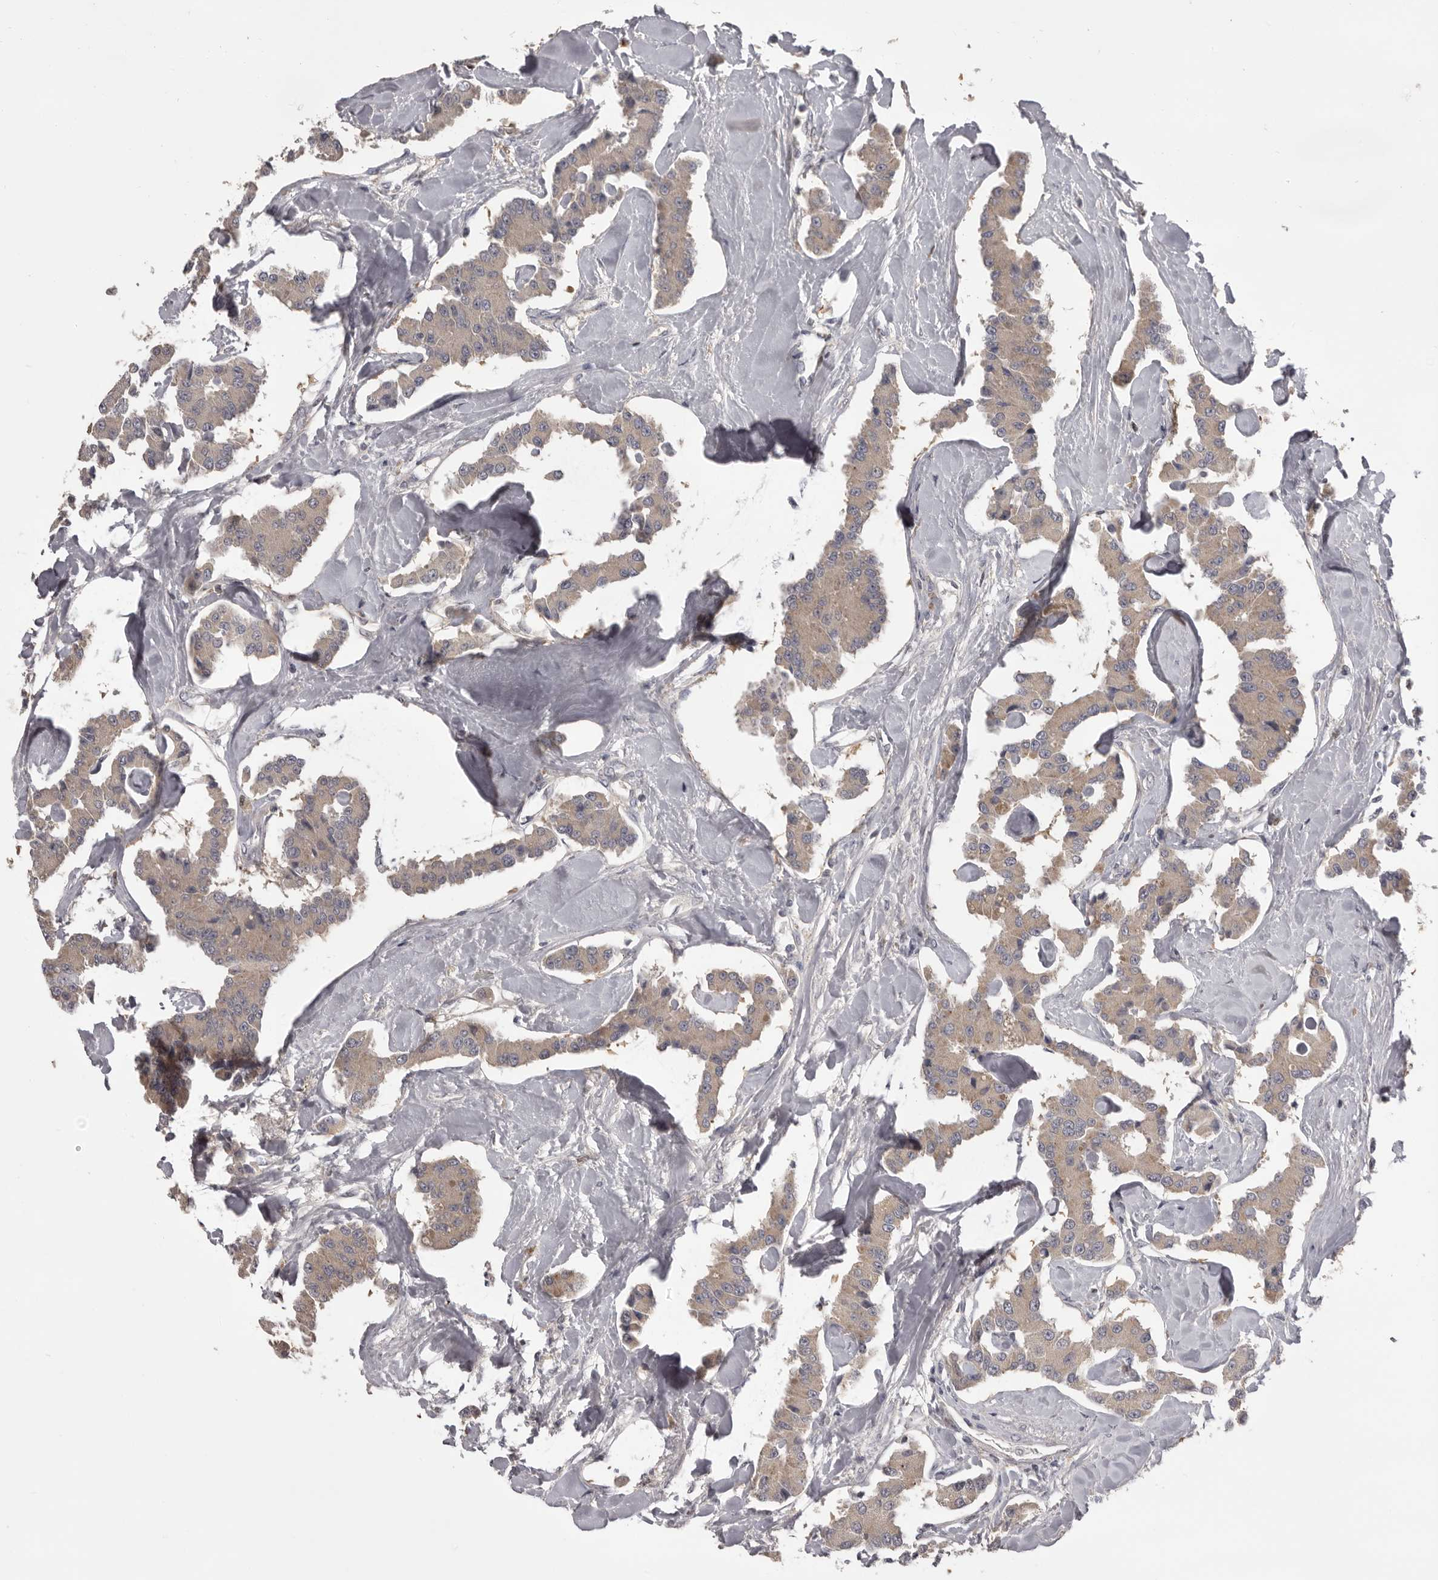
{"staining": {"intensity": "weak", "quantity": ">75%", "location": "cytoplasmic/membranous"}, "tissue": "carcinoid", "cell_type": "Tumor cells", "image_type": "cancer", "snomed": [{"axis": "morphology", "description": "Carcinoid, malignant, NOS"}, {"axis": "topography", "description": "Pancreas"}], "caption": "The histopathology image reveals immunohistochemical staining of carcinoid. There is weak cytoplasmic/membranous staining is appreciated in about >75% of tumor cells. Immunohistochemistry (ihc) stains the protein in brown and the nuclei are stained blue.", "gene": "MDH1", "patient": {"sex": "male", "age": 41}}